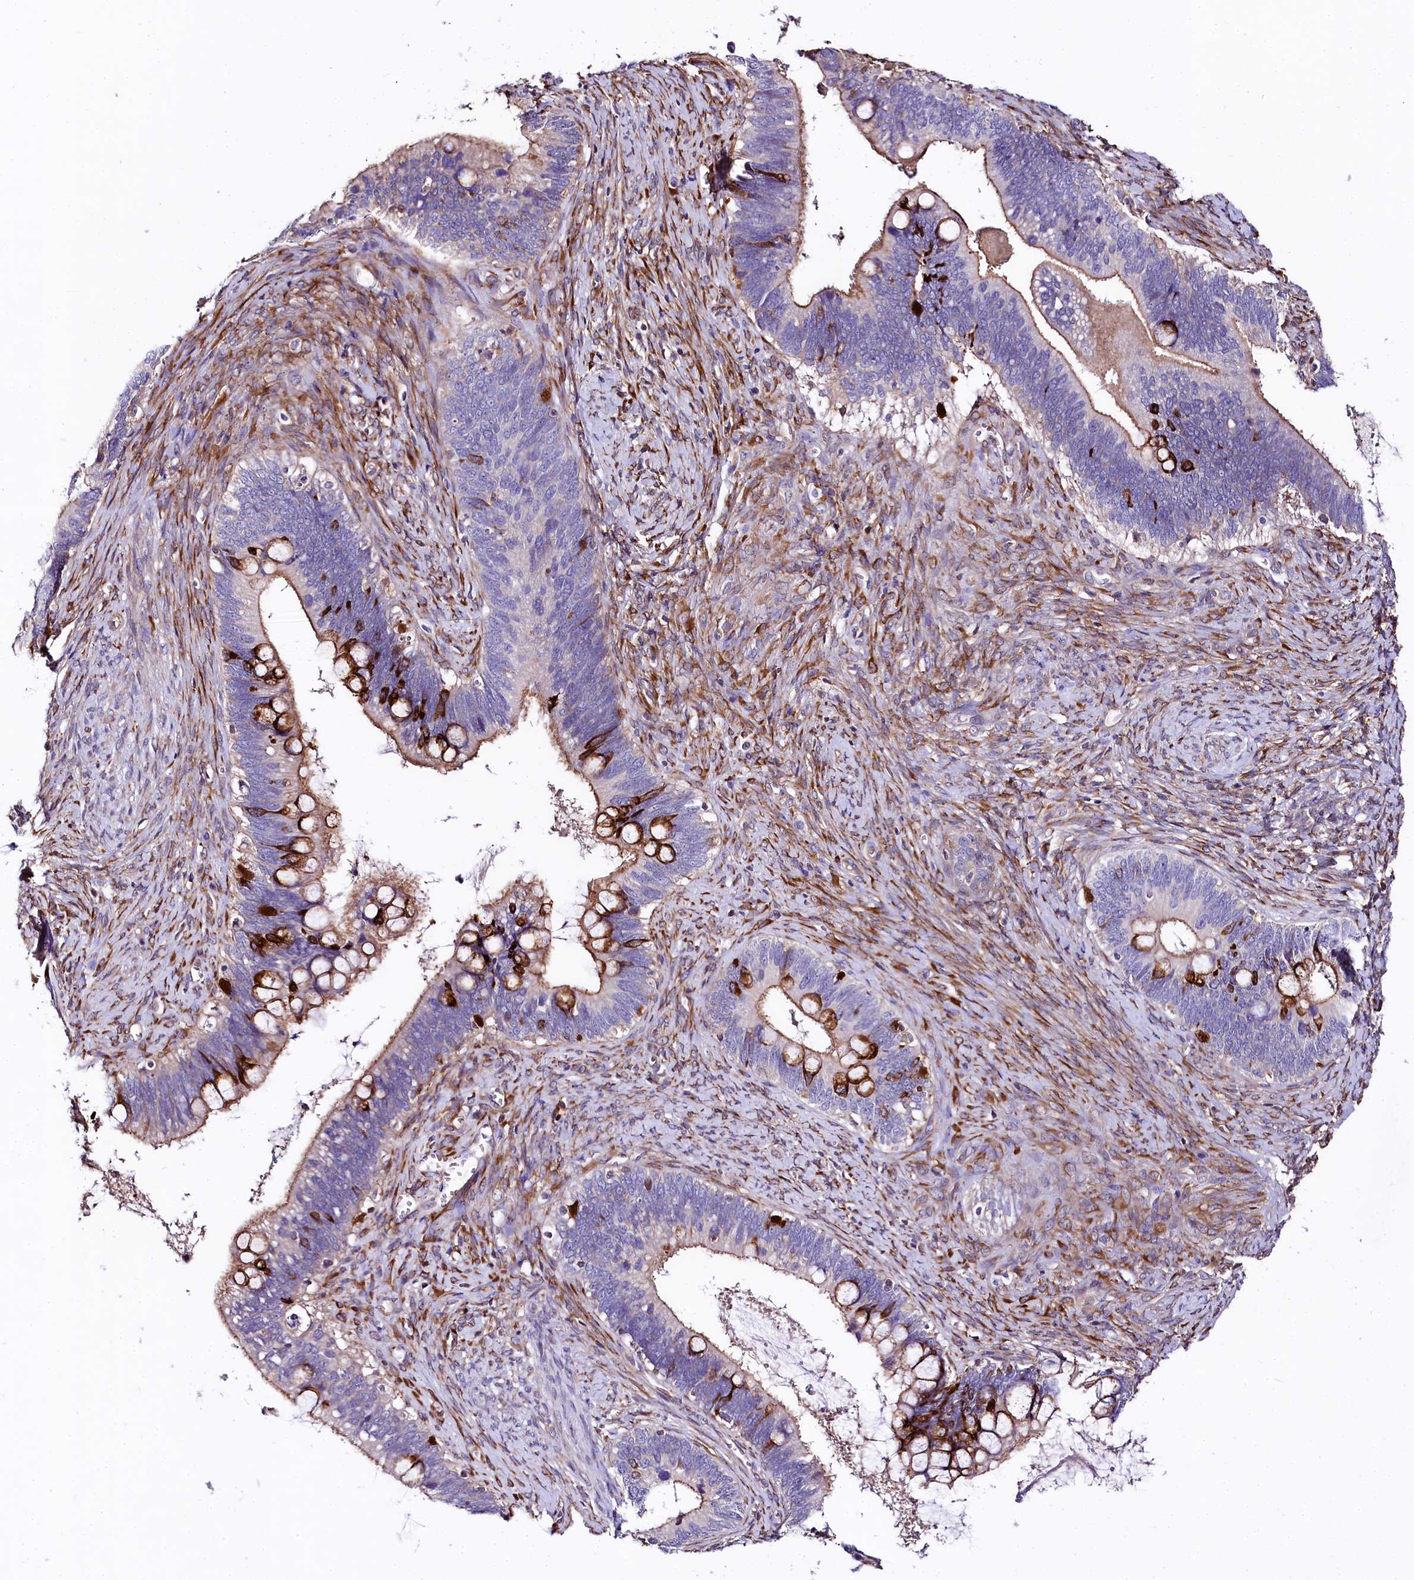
{"staining": {"intensity": "strong", "quantity": "<25%", "location": "cytoplasmic/membranous"}, "tissue": "cervical cancer", "cell_type": "Tumor cells", "image_type": "cancer", "snomed": [{"axis": "morphology", "description": "Adenocarcinoma, NOS"}, {"axis": "topography", "description": "Cervix"}], "caption": "Cervical cancer (adenocarcinoma) stained for a protein (brown) exhibits strong cytoplasmic/membranous positive staining in approximately <25% of tumor cells.", "gene": "FCHSD2", "patient": {"sex": "female", "age": 42}}